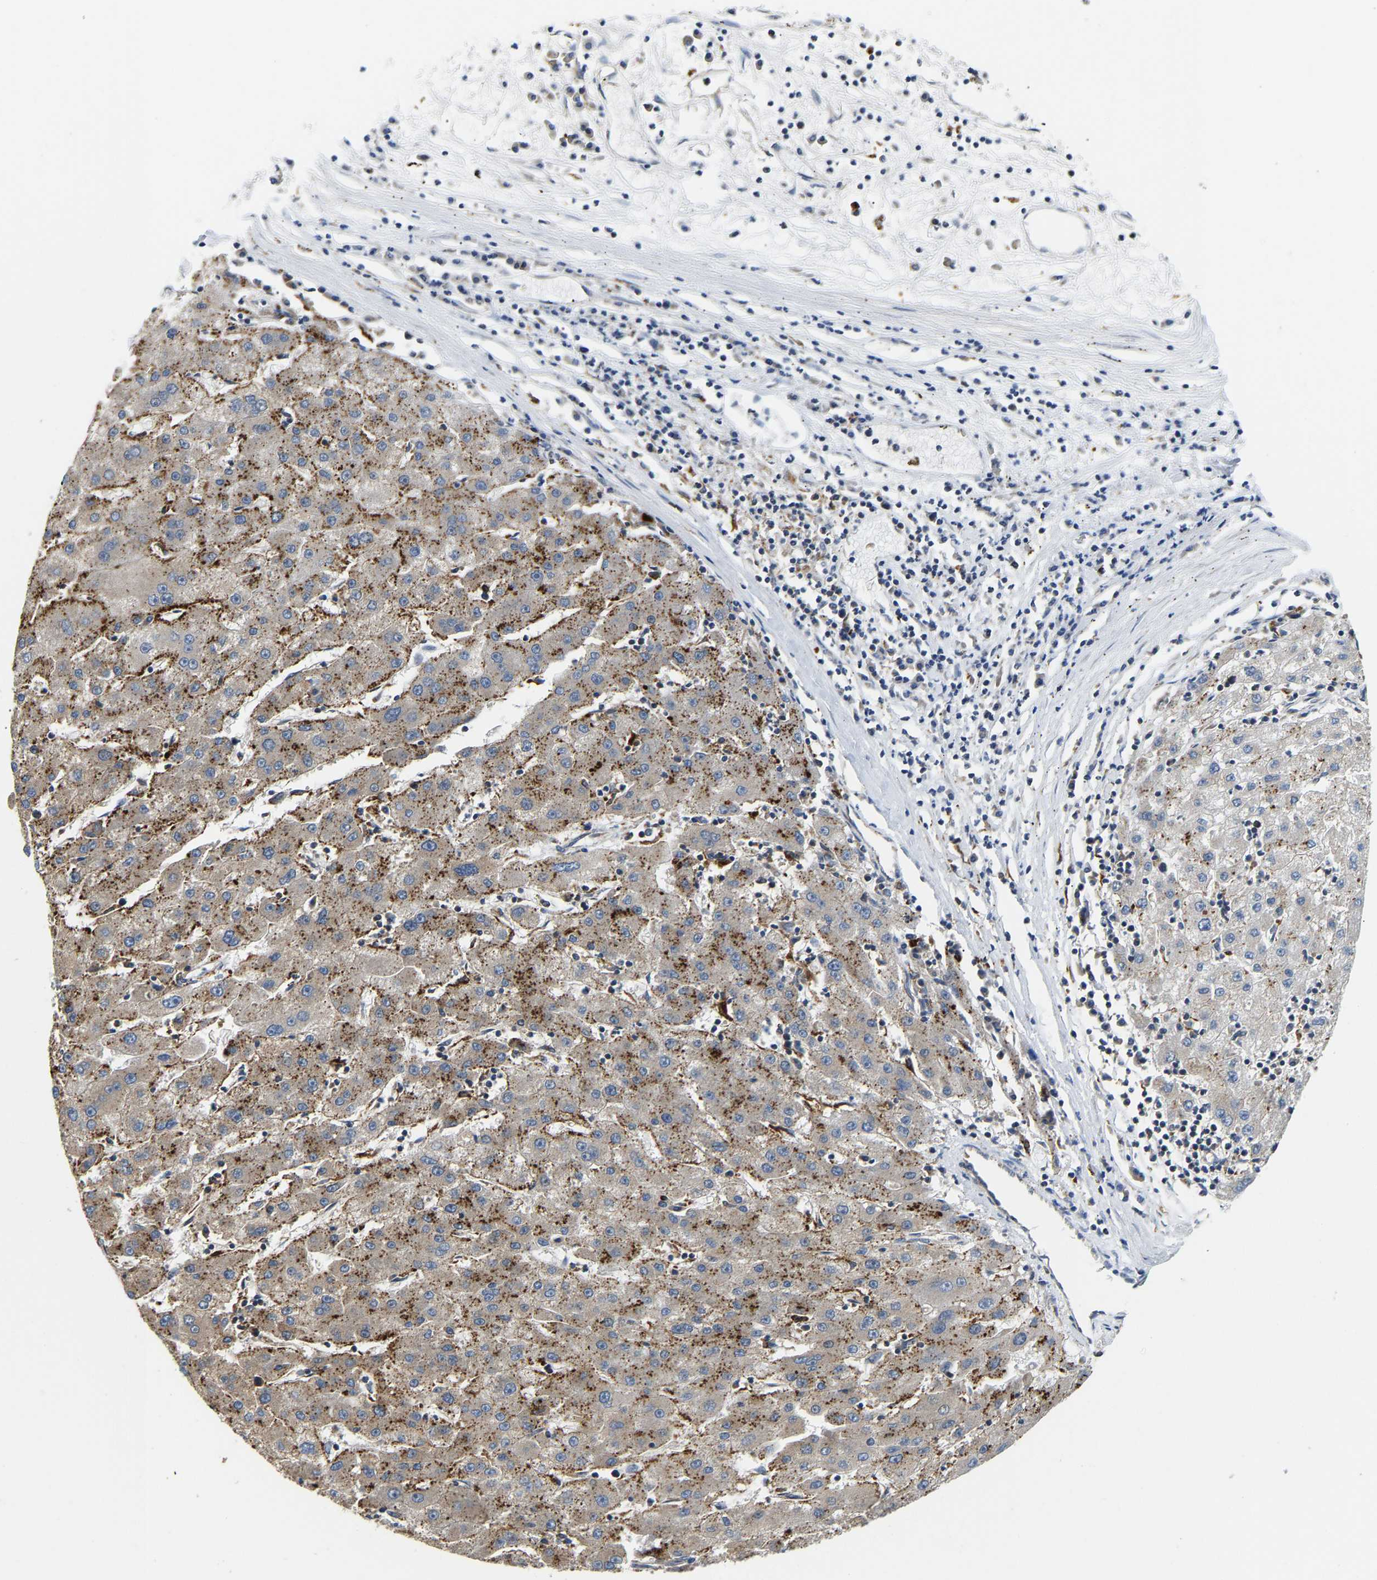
{"staining": {"intensity": "moderate", "quantity": "<25%", "location": "cytoplasmic/membranous"}, "tissue": "liver cancer", "cell_type": "Tumor cells", "image_type": "cancer", "snomed": [{"axis": "morphology", "description": "Carcinoma, Hepatocellular, NOS"}, {"axis": "topography", "description": "Liver"}], "caption": "Immunohistochemistry (IHC) of liver cancer (hepatocellular carcinoma) displays low levels of moderate cytoplasmic/membranous expression in approximately <25% of tumor cells.", "gene": "GIMAP7", "patient": {"sex": "male", "age": 72}}